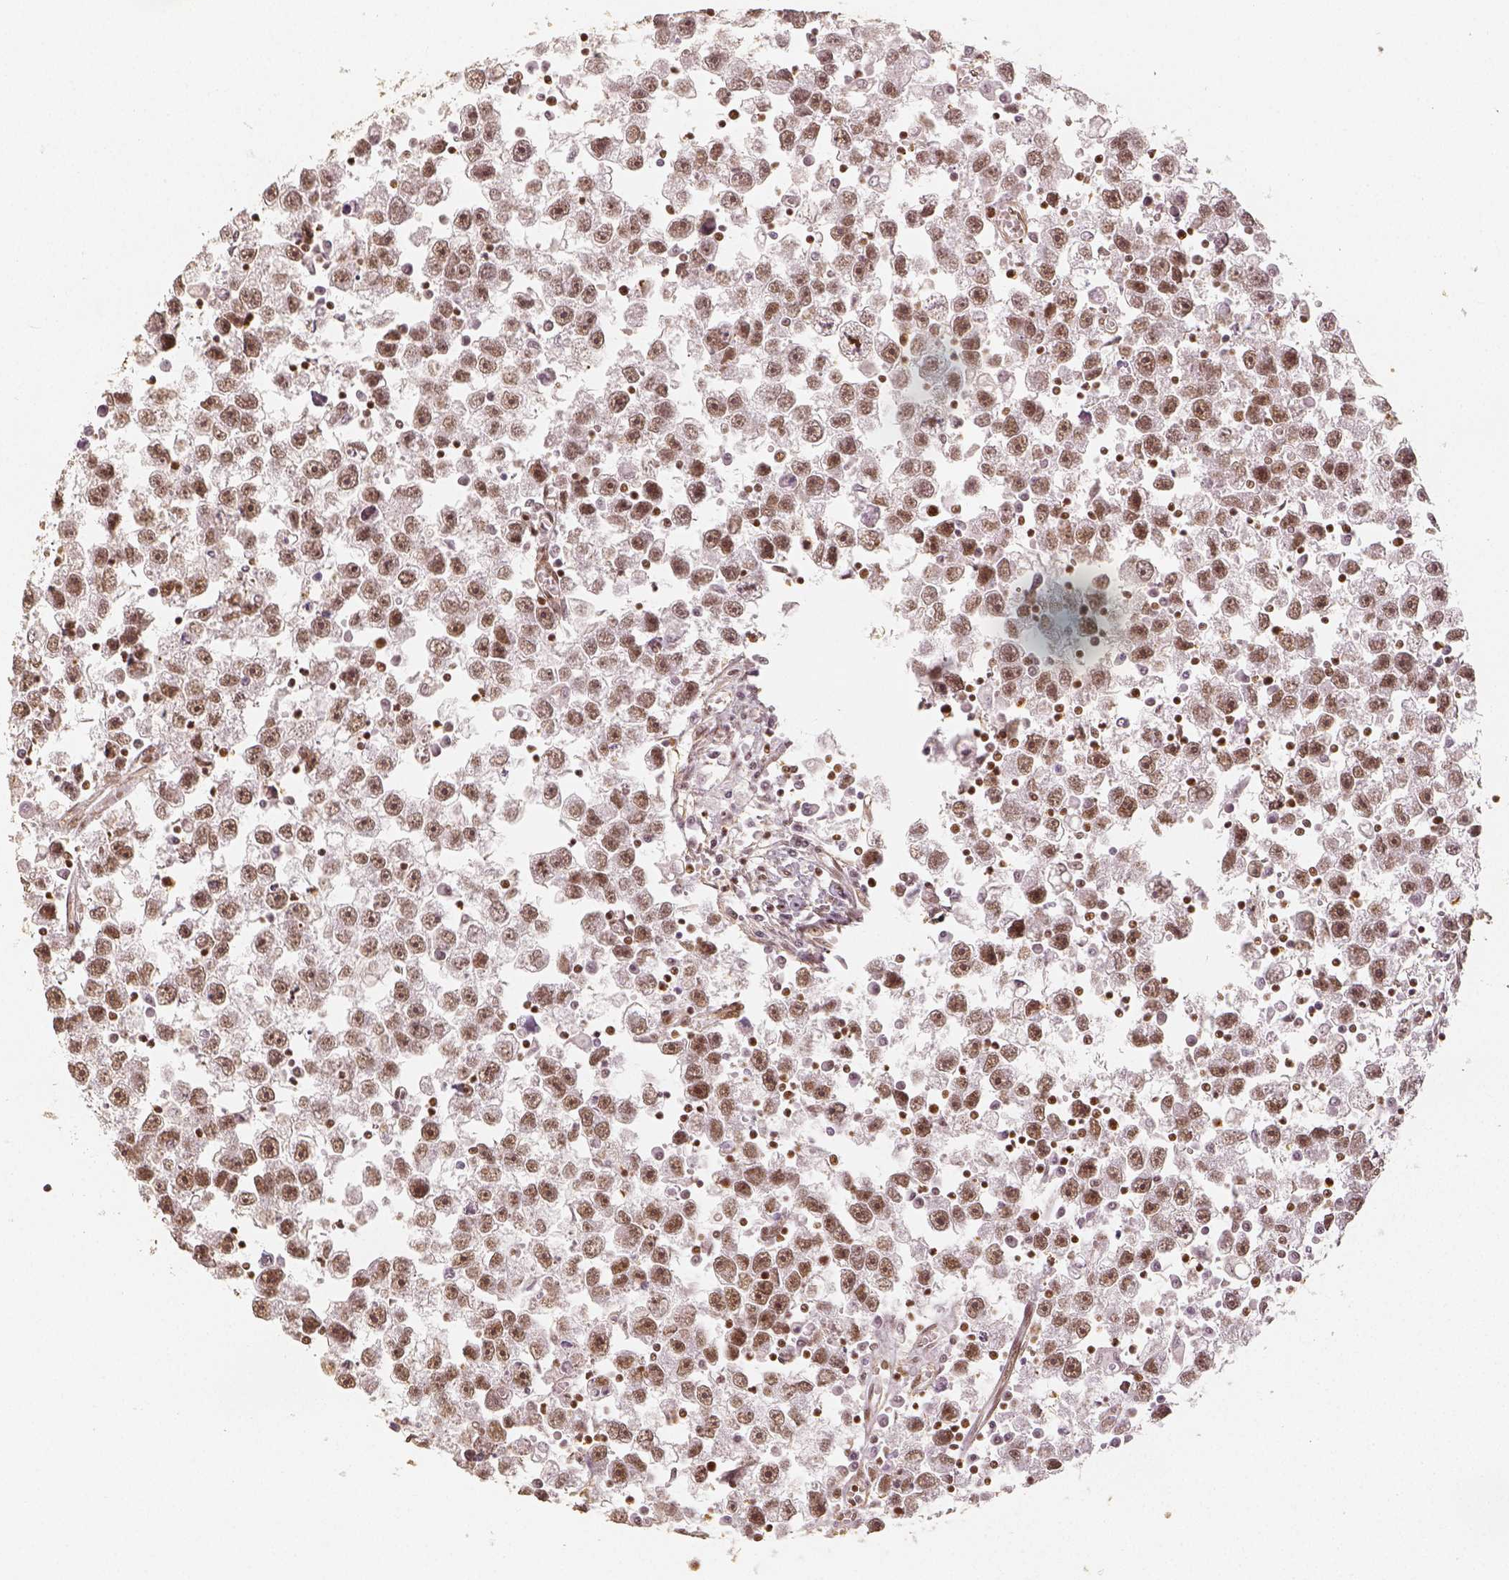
{"staining": {"intensity": "moderate", "quantity": ">75%", "location": "nuclear"}, "tissue": "testis cancer", "cell_type": "Tumor cells", "image_type": "cancer", "snomed": [{"axis": "morphology", "description": "Seminoma, NOS"}, {"axis": "topography", "description": "Testis"}], "caption": "Protein positivity by immunohistochemistry (IHC) displays moderate nuclear staining in approximately >75% of tumor cells in testis seminoma. The staining was performed using DAB to visualize the protein expression in brown, while the nuclei were stained in blue with hematoxylin (Magnification: 20x).", "gene": "HDAC1", "patient": {"sex": "male", "age": 30}}